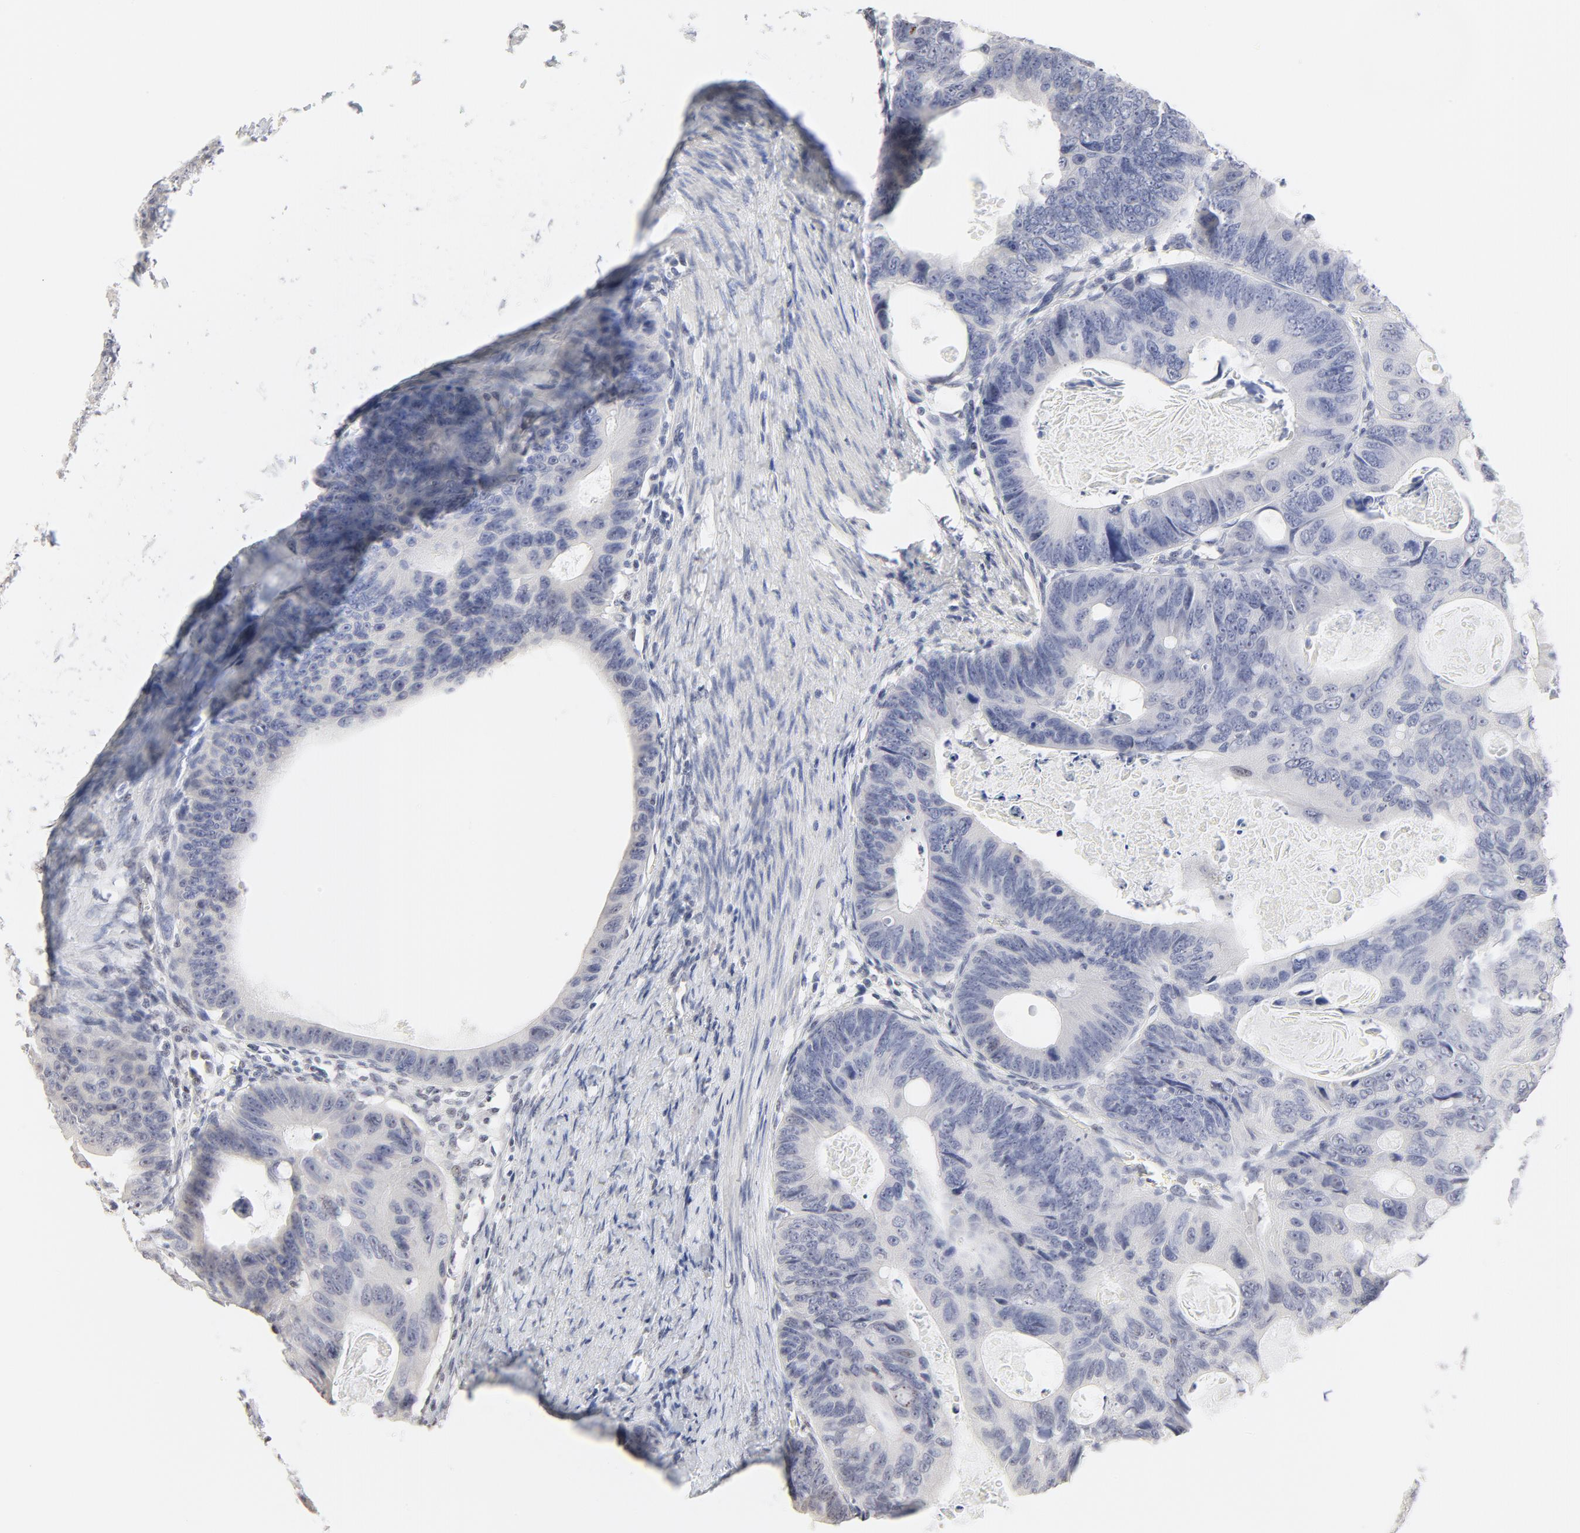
{"staining": {"intensity": "negative", "quantity": "none", "location": "none"}, "tissue": "colorectal cancer", "cell_type": "Tumor cells", "image_type": "cancer", "snomed": [{"axis": "morphology", "description": "Adenocarcinoma, NOS"}, {"axis": "topography", "description": "Colon"}], "caption": "Immunohistochemistry (IHC) of colorectal cancer exhibits no positivity in tumor cells.", "gene": "NFIL3", "patient": {"sex": "female", "age": 55}}